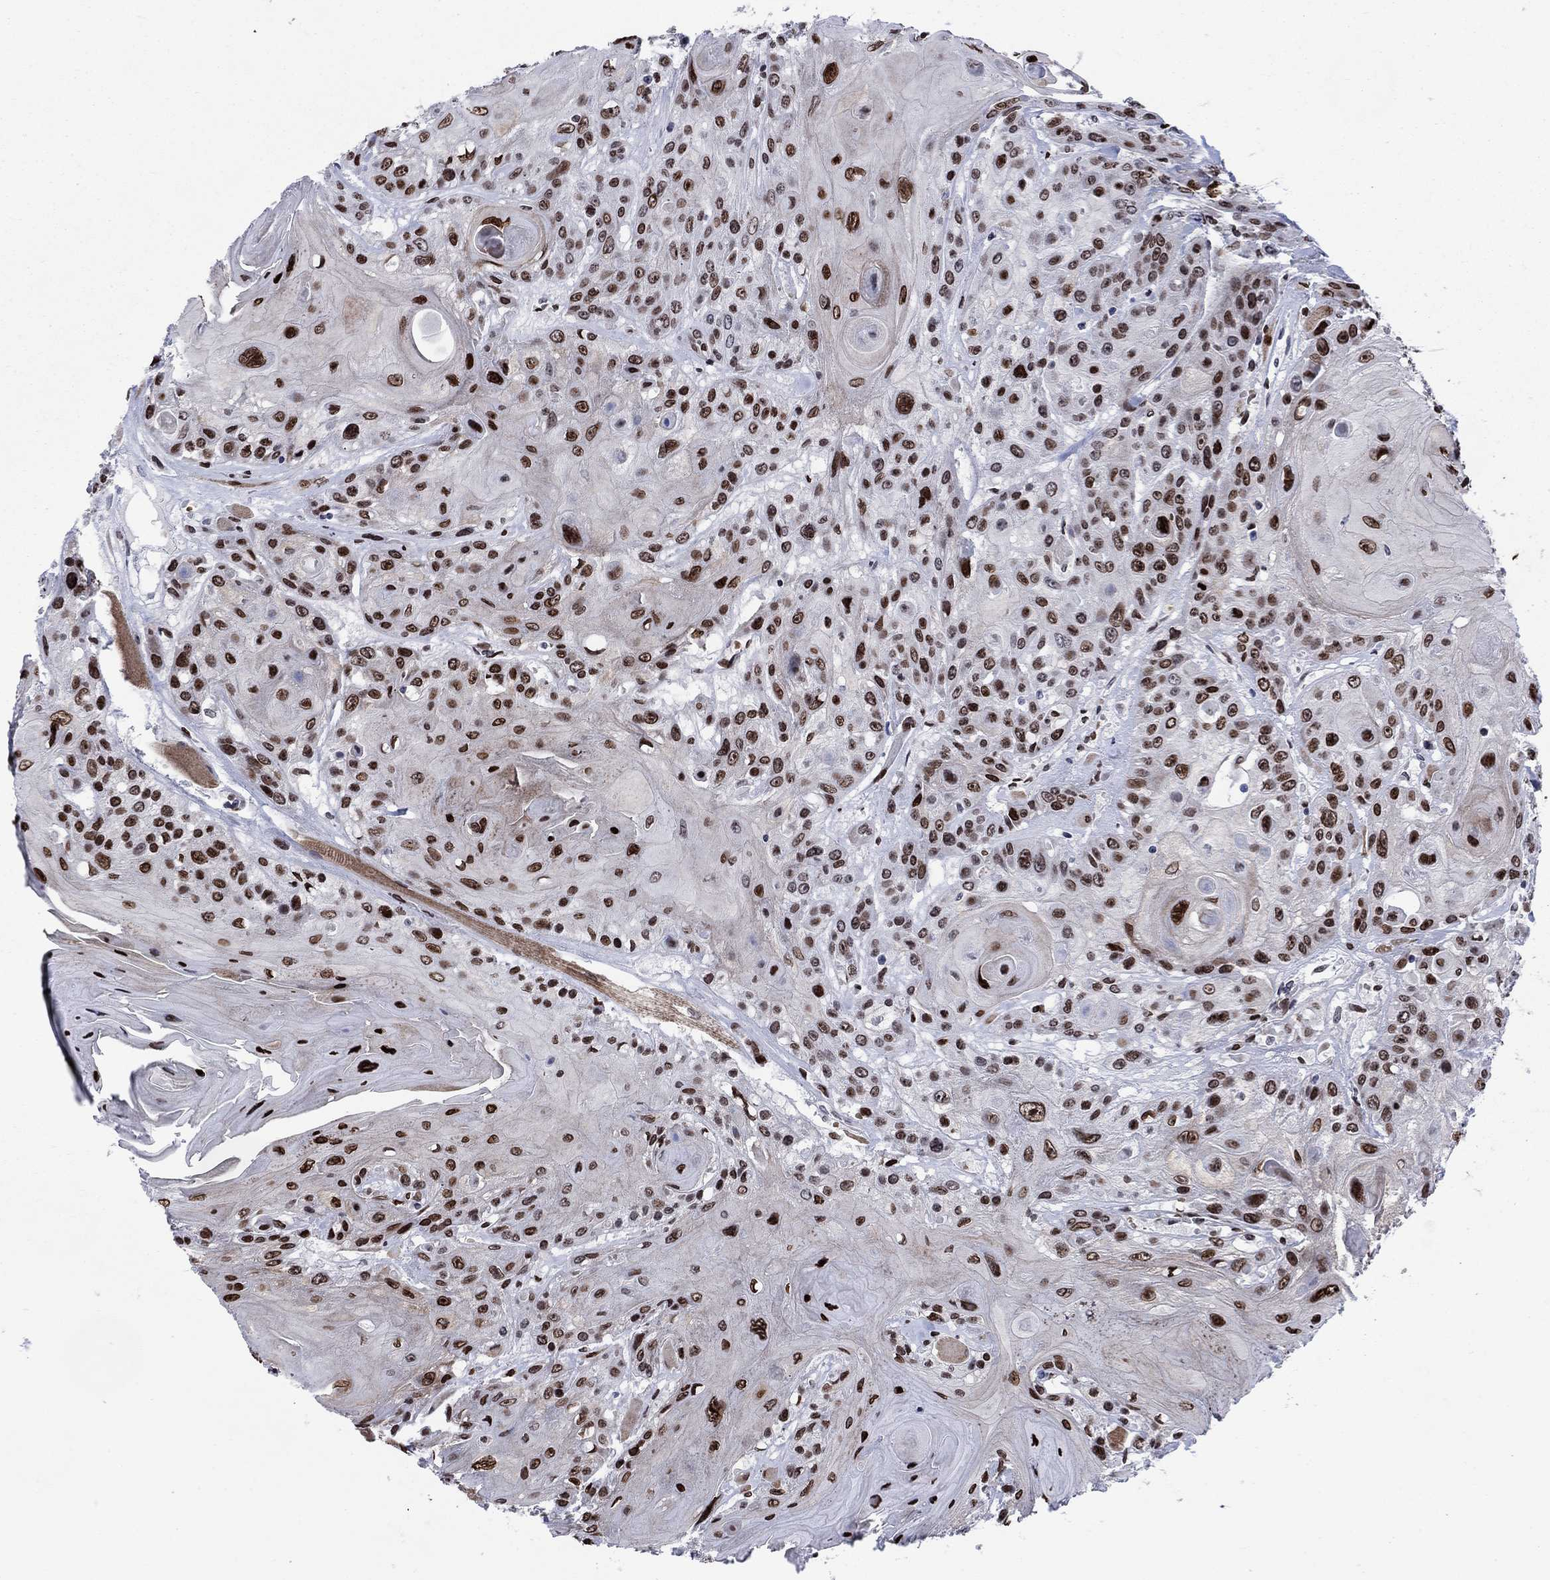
{"staining": {"intensity": "strong", "quantity": "25%-75%", "location": "nuclear"}, "tissue": "head and neck cancer", "cell_type": "Tumor cells", "image_type": "cancer", "snomed": [{"axis": "morphology", "description": "Squamous cell carcinoma, NOS"}, {"axis": "topography", "description": "Head-Neck"}], "caption": "DAB (3,3'-diaminobenzidine) immunohistochemical staining of squamous cell carcinoma (head and neck) shows strong nuclear protein expression in about 25%-75% of tumor cells.", "gene": "HMGA1", "patient": {"sex": "female", "age": 59}}